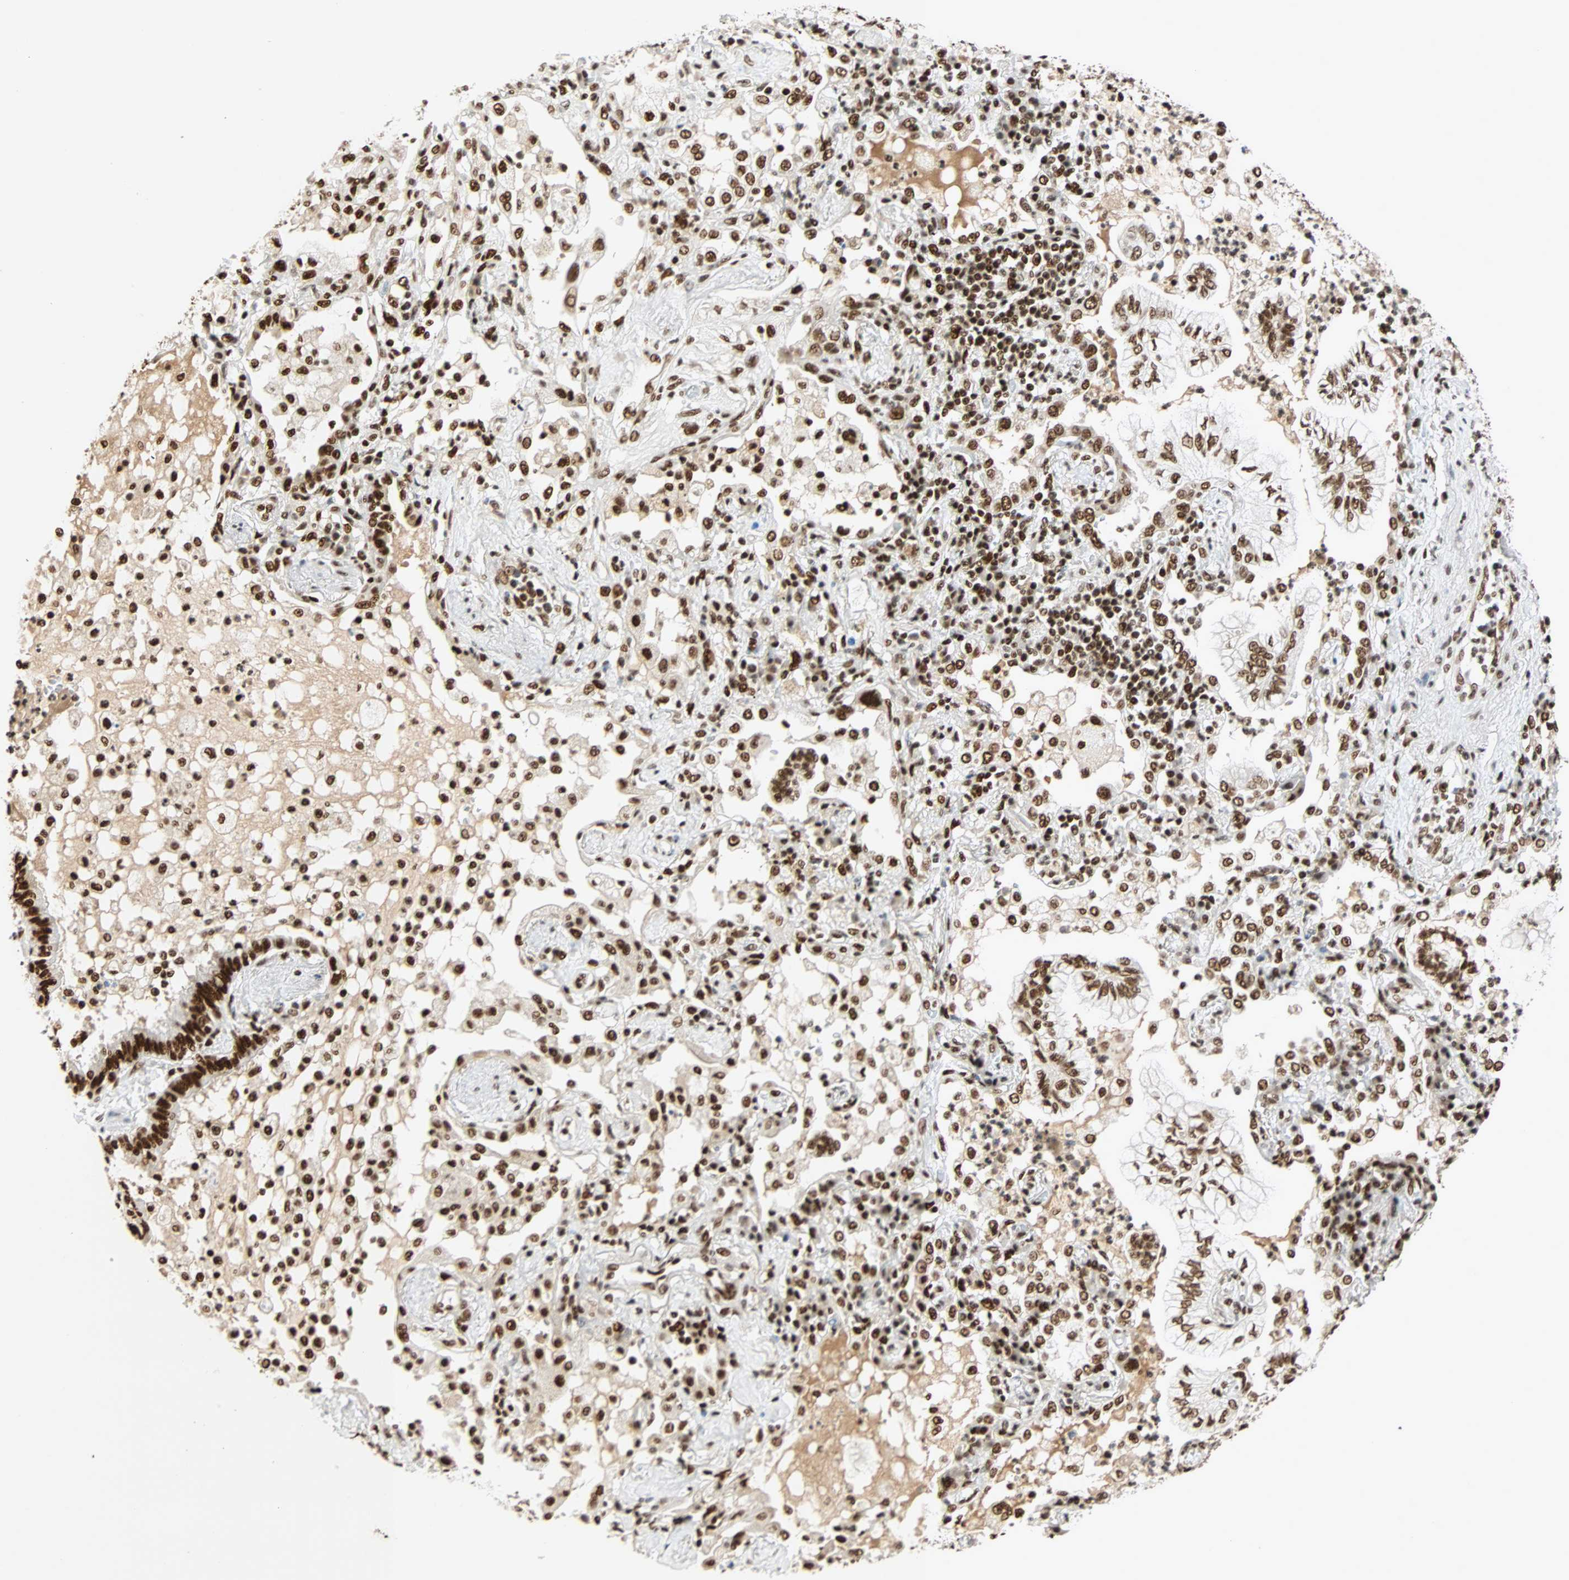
{"staining": {"intensity": "moderate", "quantity": ">75%", "location": "nuclear"}, "tissue": "lung cancer", "cell_type": "Tumor cells", "image_type": "cancer", "snomed": [{"axis": "morphology", "description": "Normal tissue, NOS"}, {"axis": "morphology", "description": "Adenocarcinoma, NOS"}, {"axis": "topography", "description": "Bronchus"}, {"axis": "topography", "description": "Lung"}], "caption": "Human adenocarcinoma (lung) stained with a brown dye displays moderate nuclear positive positivity in approximately >75% of tumor cells.", "gene": "CDK12", "patient": {"sex": "female", "age": 70}}